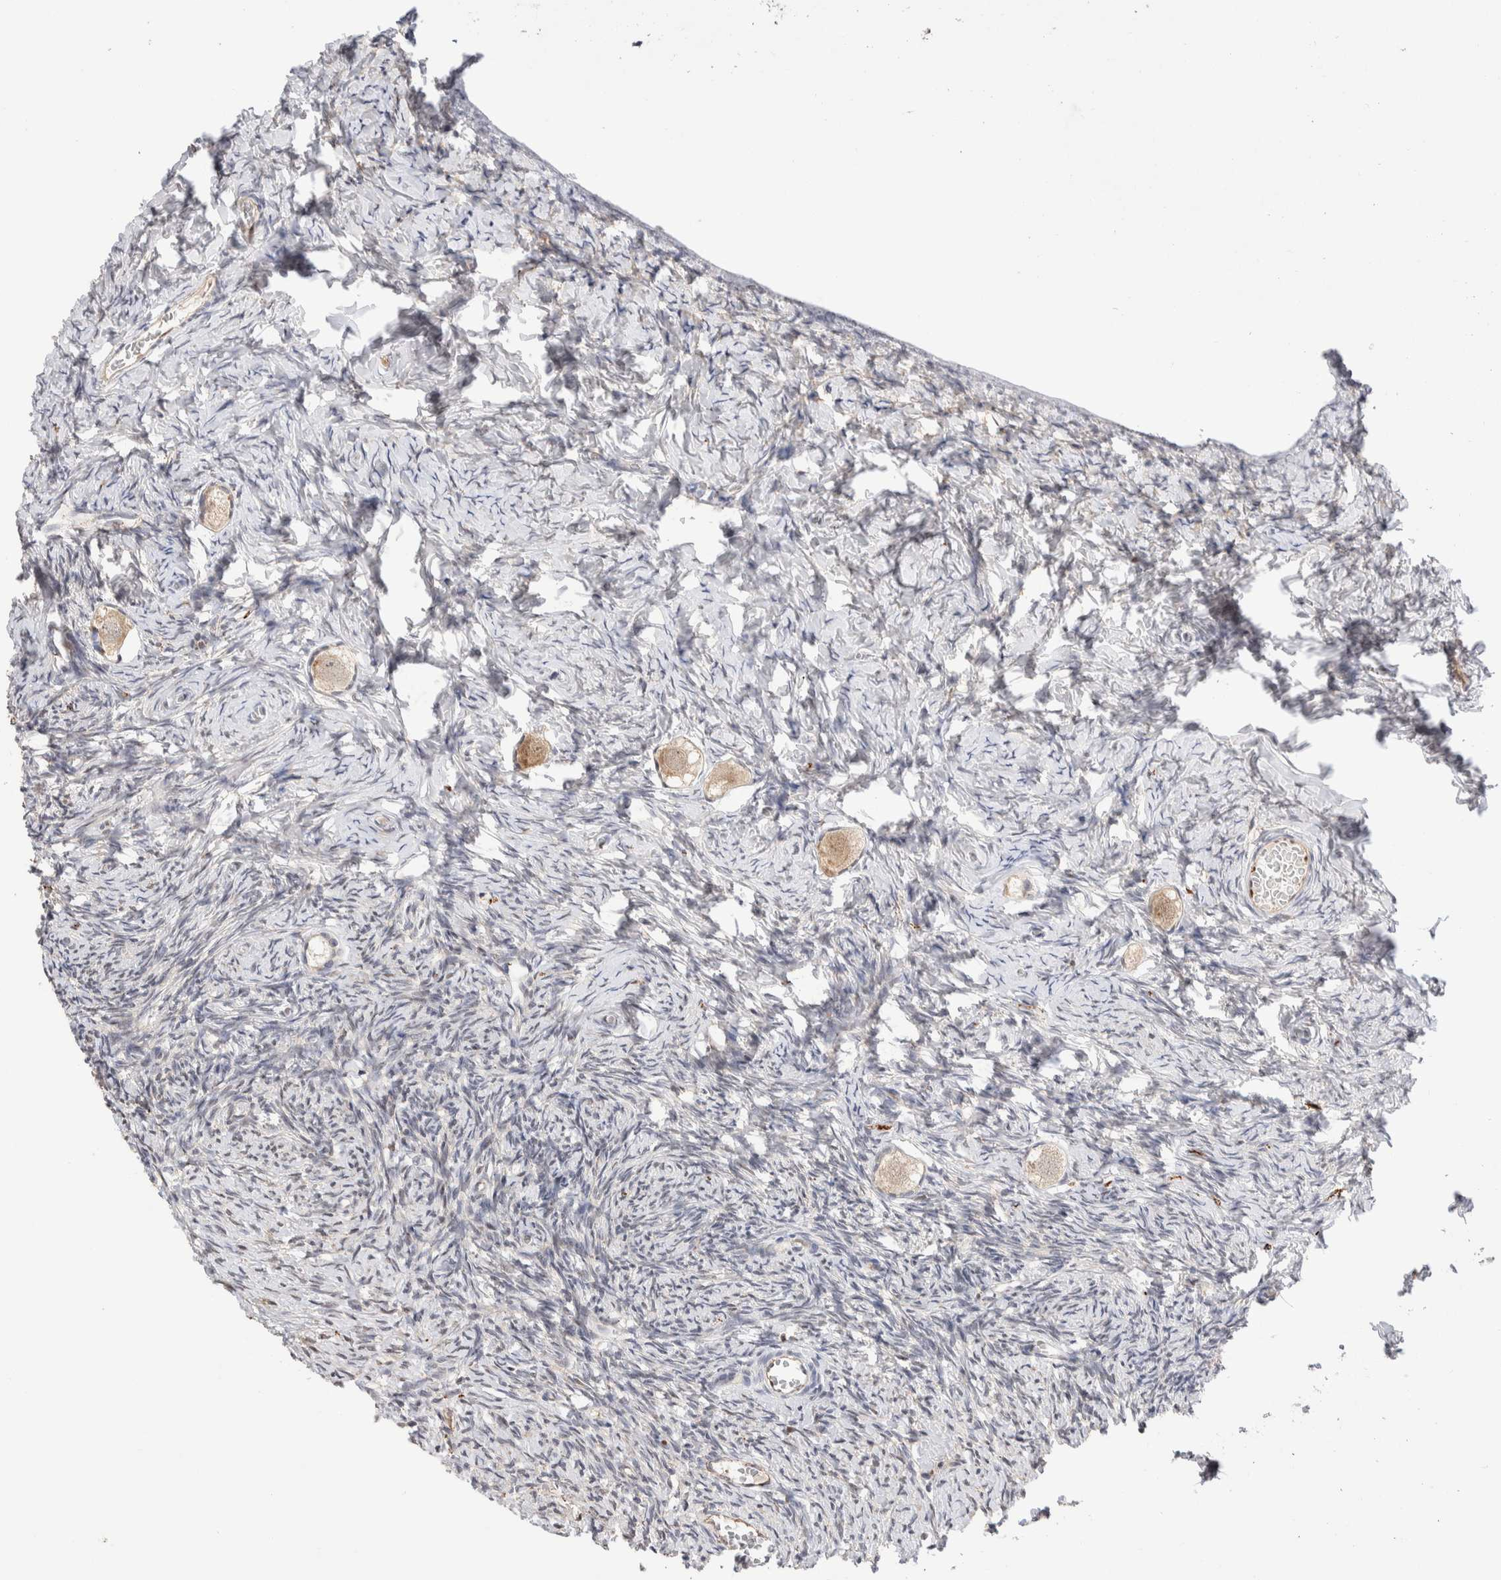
{"staining": {"intensity": "weak", "quantity": ">75%", "location": "cytoplasmic/membranous"}, "tissue": "ovary", "cell_type": "Follicle cells", "image_type": "normal", "snomed": [{"axis": "morphology", "description": "Normal tissue, NOS"}, {"axis": "topography", "description": "Ovary"}], "caption": "Ovary stained for a protein (brown) reveals weak cytoplasmic/membranous positive expression in about >75% of follicle cells.", "gene": "NSMAF", "patient": {"sex": "female", "age": 27}}